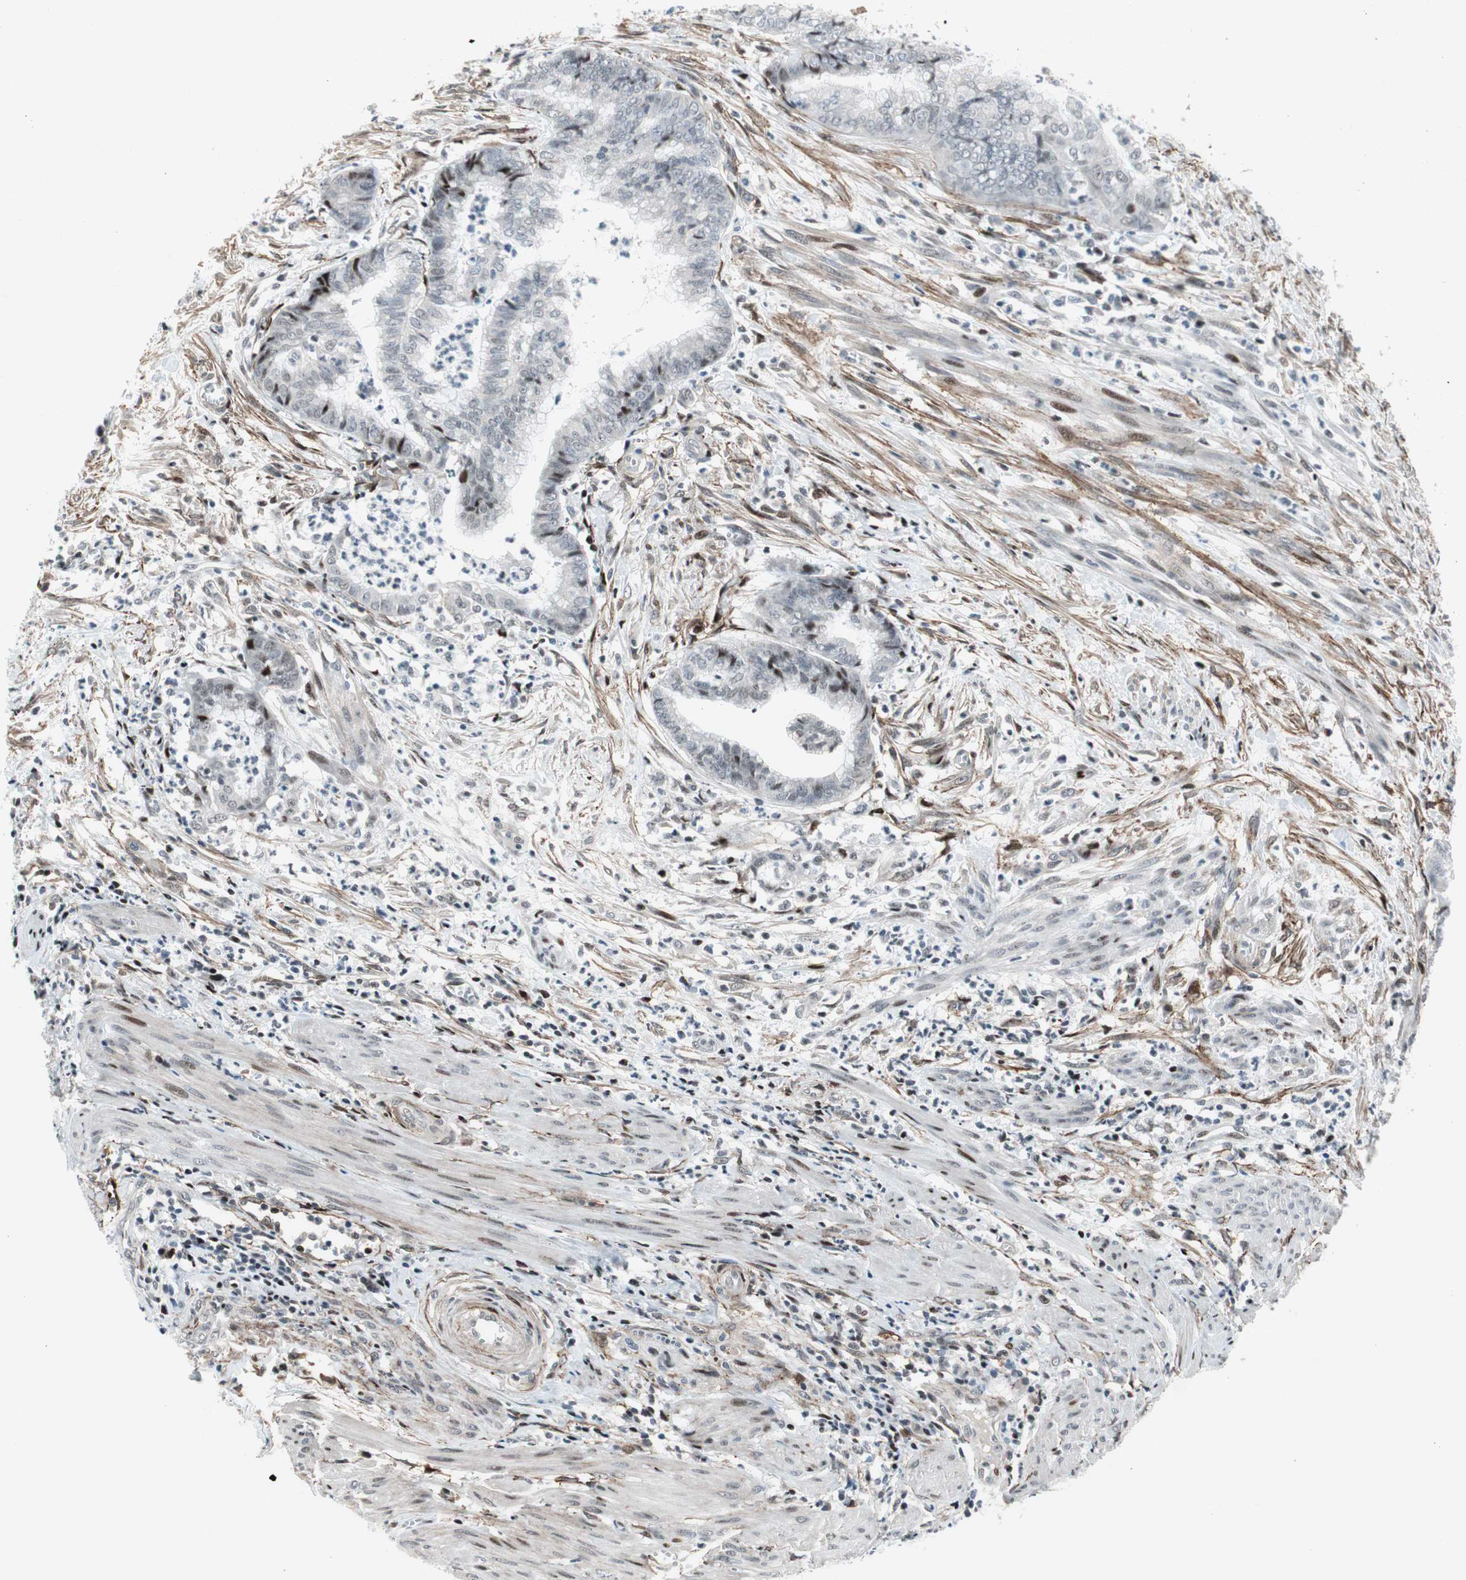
{"staining": {"intensity": "moderate", "quantity": "<25%", "location": "nuclear"}, "tissue": "endometrial cancer", "cell_type": "Tumor cells", "image_type": "cancer", "snomed": [{"axis": "morphology", "description": "Necrosis, NOS"}, {"axis": "morphology", "description": "Adenocarcinoma, NOS"}, {"axis": "topography", "description": "Endometrium"}], "caption": "IHC (DAB) staining of human endometrial adenocarcinoma exhibits moderate nuclear protein positivity in about <25% of tumor cells.", "gene": "FBXO44", "patient": {"sex": "female", "age": 79}}